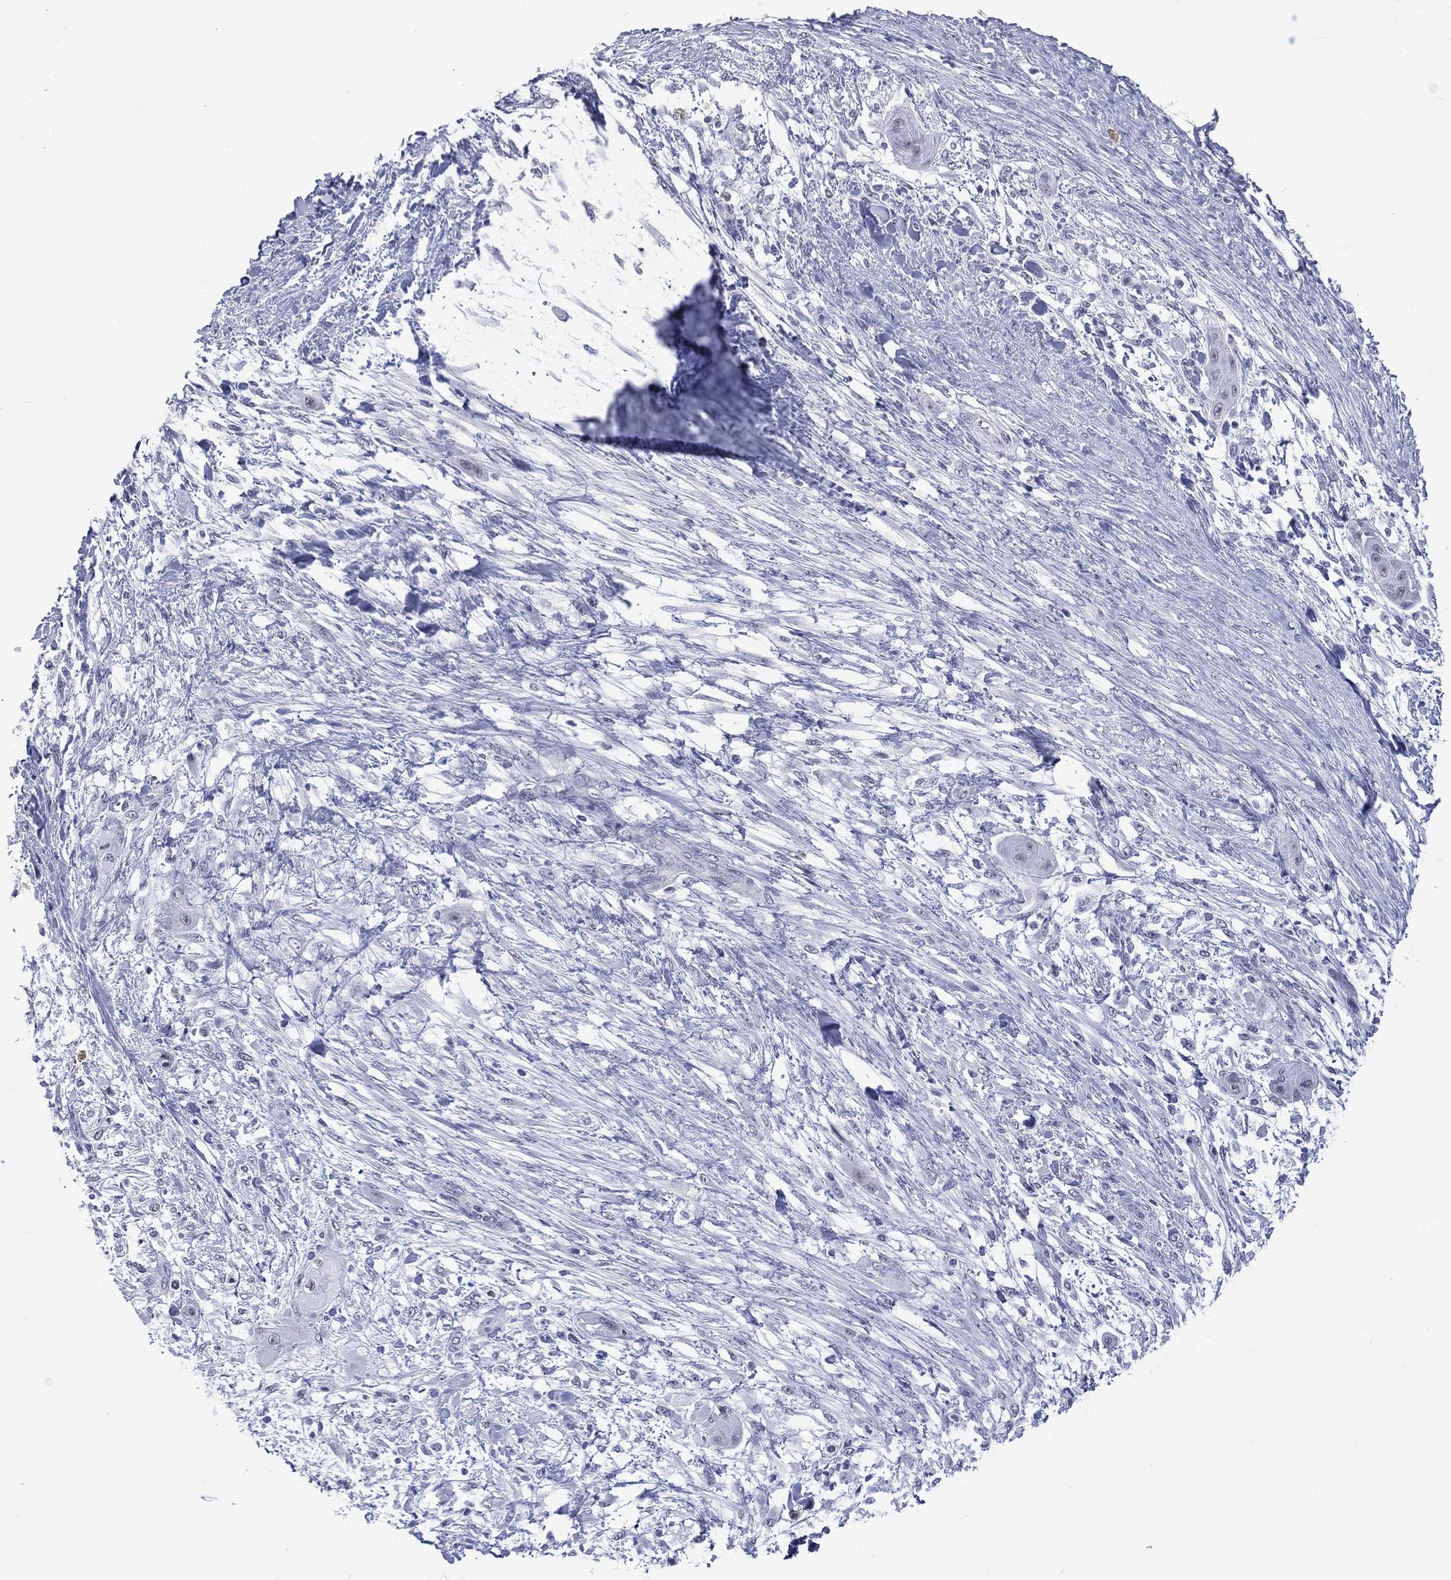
{"staining": {"intensity": "negative", "quantity": "none", "location": "none"}, "tissue": "skin cancer", "cell_type": "Tumor cells", "image_type": "cancer", "snomed": [{"axis": "morphology", "description": "Squamous cell carcinoma, NOS"}, {"axis": "topography", "description": "Skin"}], "caption": "The image displays no significant expression in tumor cells of skin squamous cell carcinoma.", "gene": "SSX1", "patient": {"sex": "male", "age": 62}}